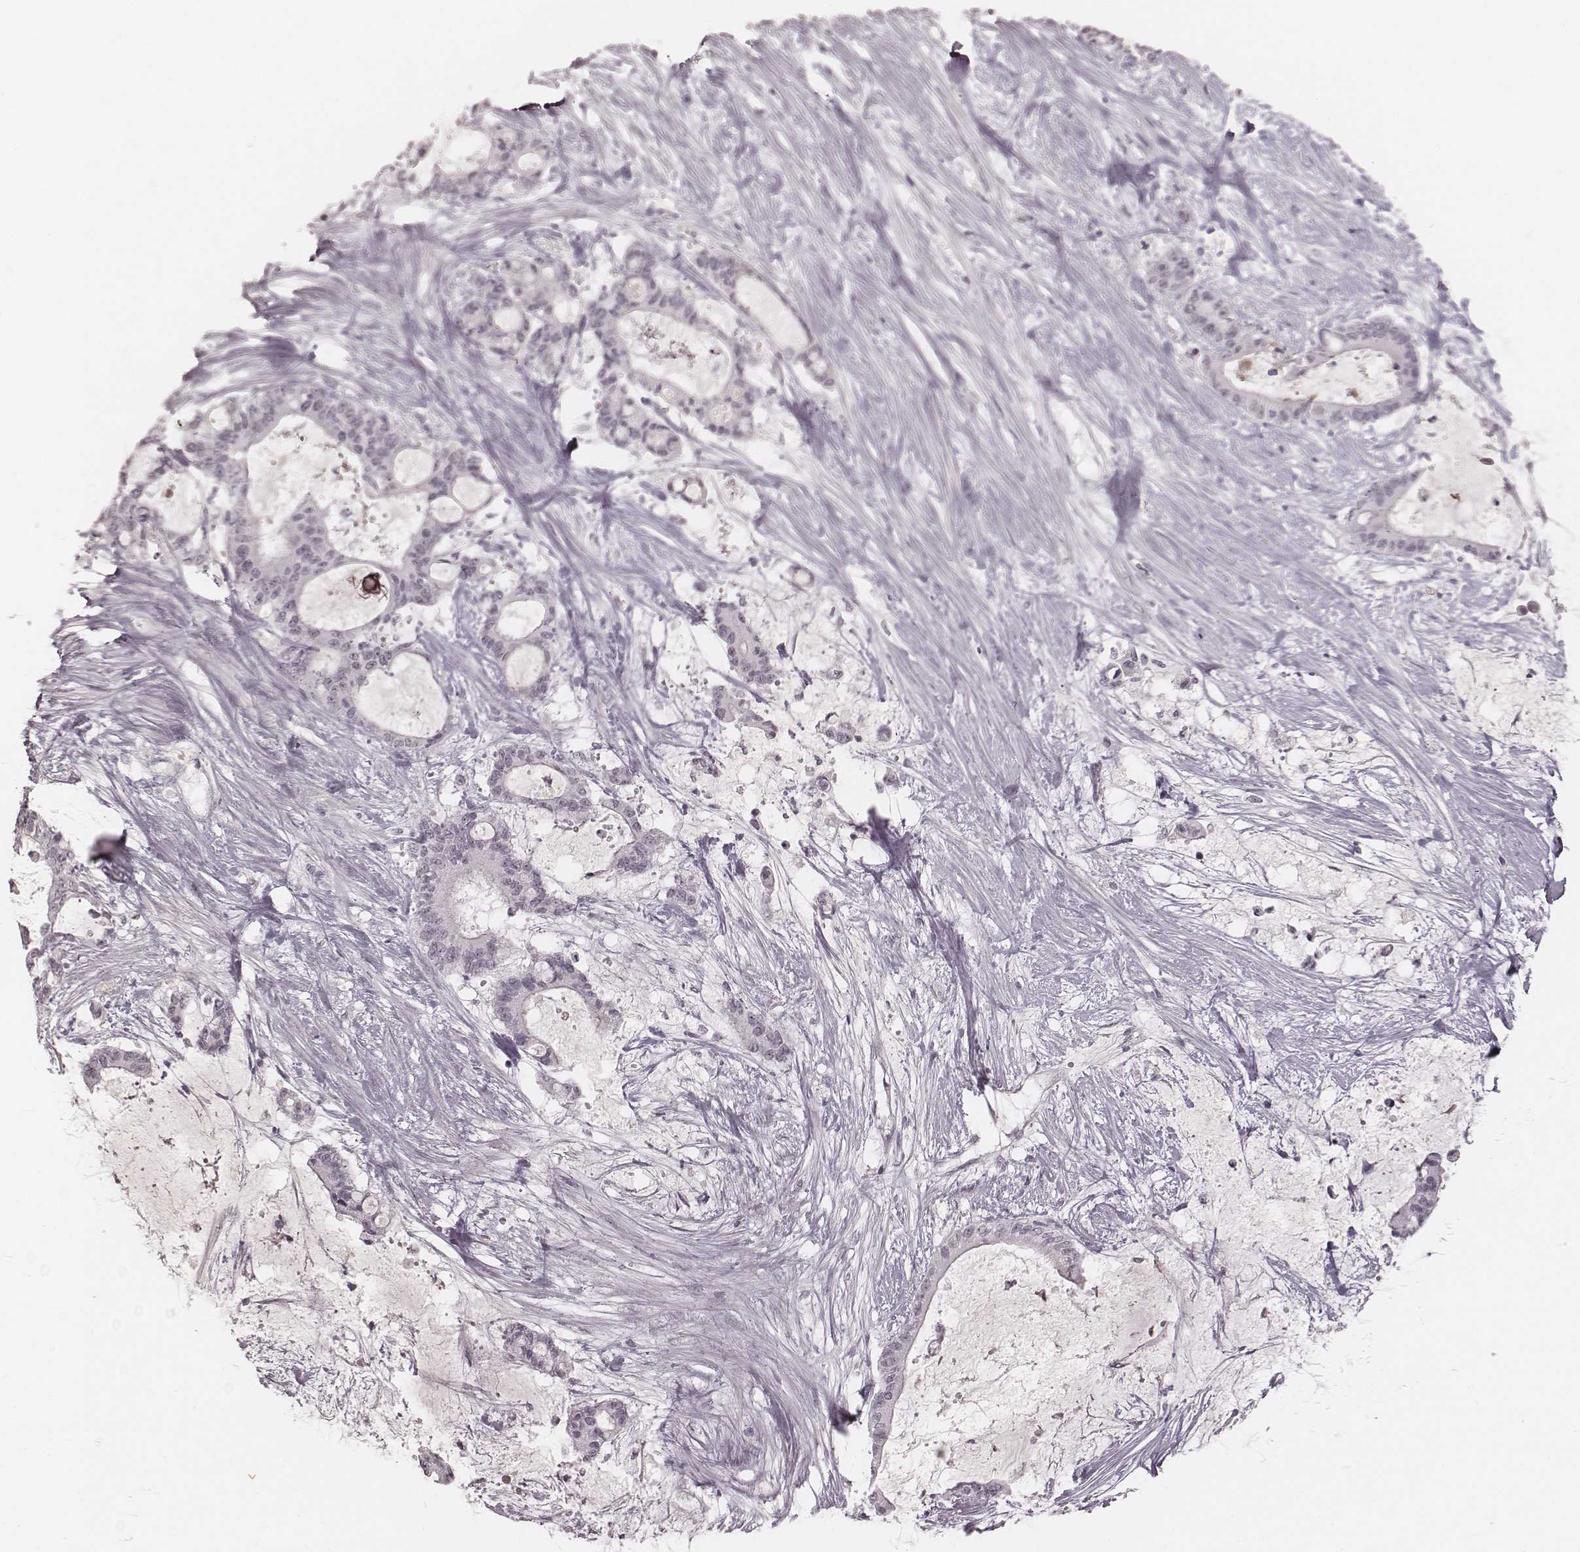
{"staining": {"intensity": "negative", "quantity": "none", "location": "none"}, "tissue": "liver cancer", "cell_type": "Tumor cells", "image_type": "cancer", "snomed": [{"axis": "morphology", "description": "Normal tissue, NOS"}, {"axis": "morphology", "description": "Cholangiocarcinoma"}, {"axis": "topography", "description": "Liver"}, {"axis": "topography", "description": "Peripheral nerve tissue"}], "caption": "Tumor cells show no significant protein expression in liver cholangiocarcinoma. (IHC, brightfield microscopy, high magnification).", "gene": "MSX1", "patient": {"sex": "female", "age": 73}}